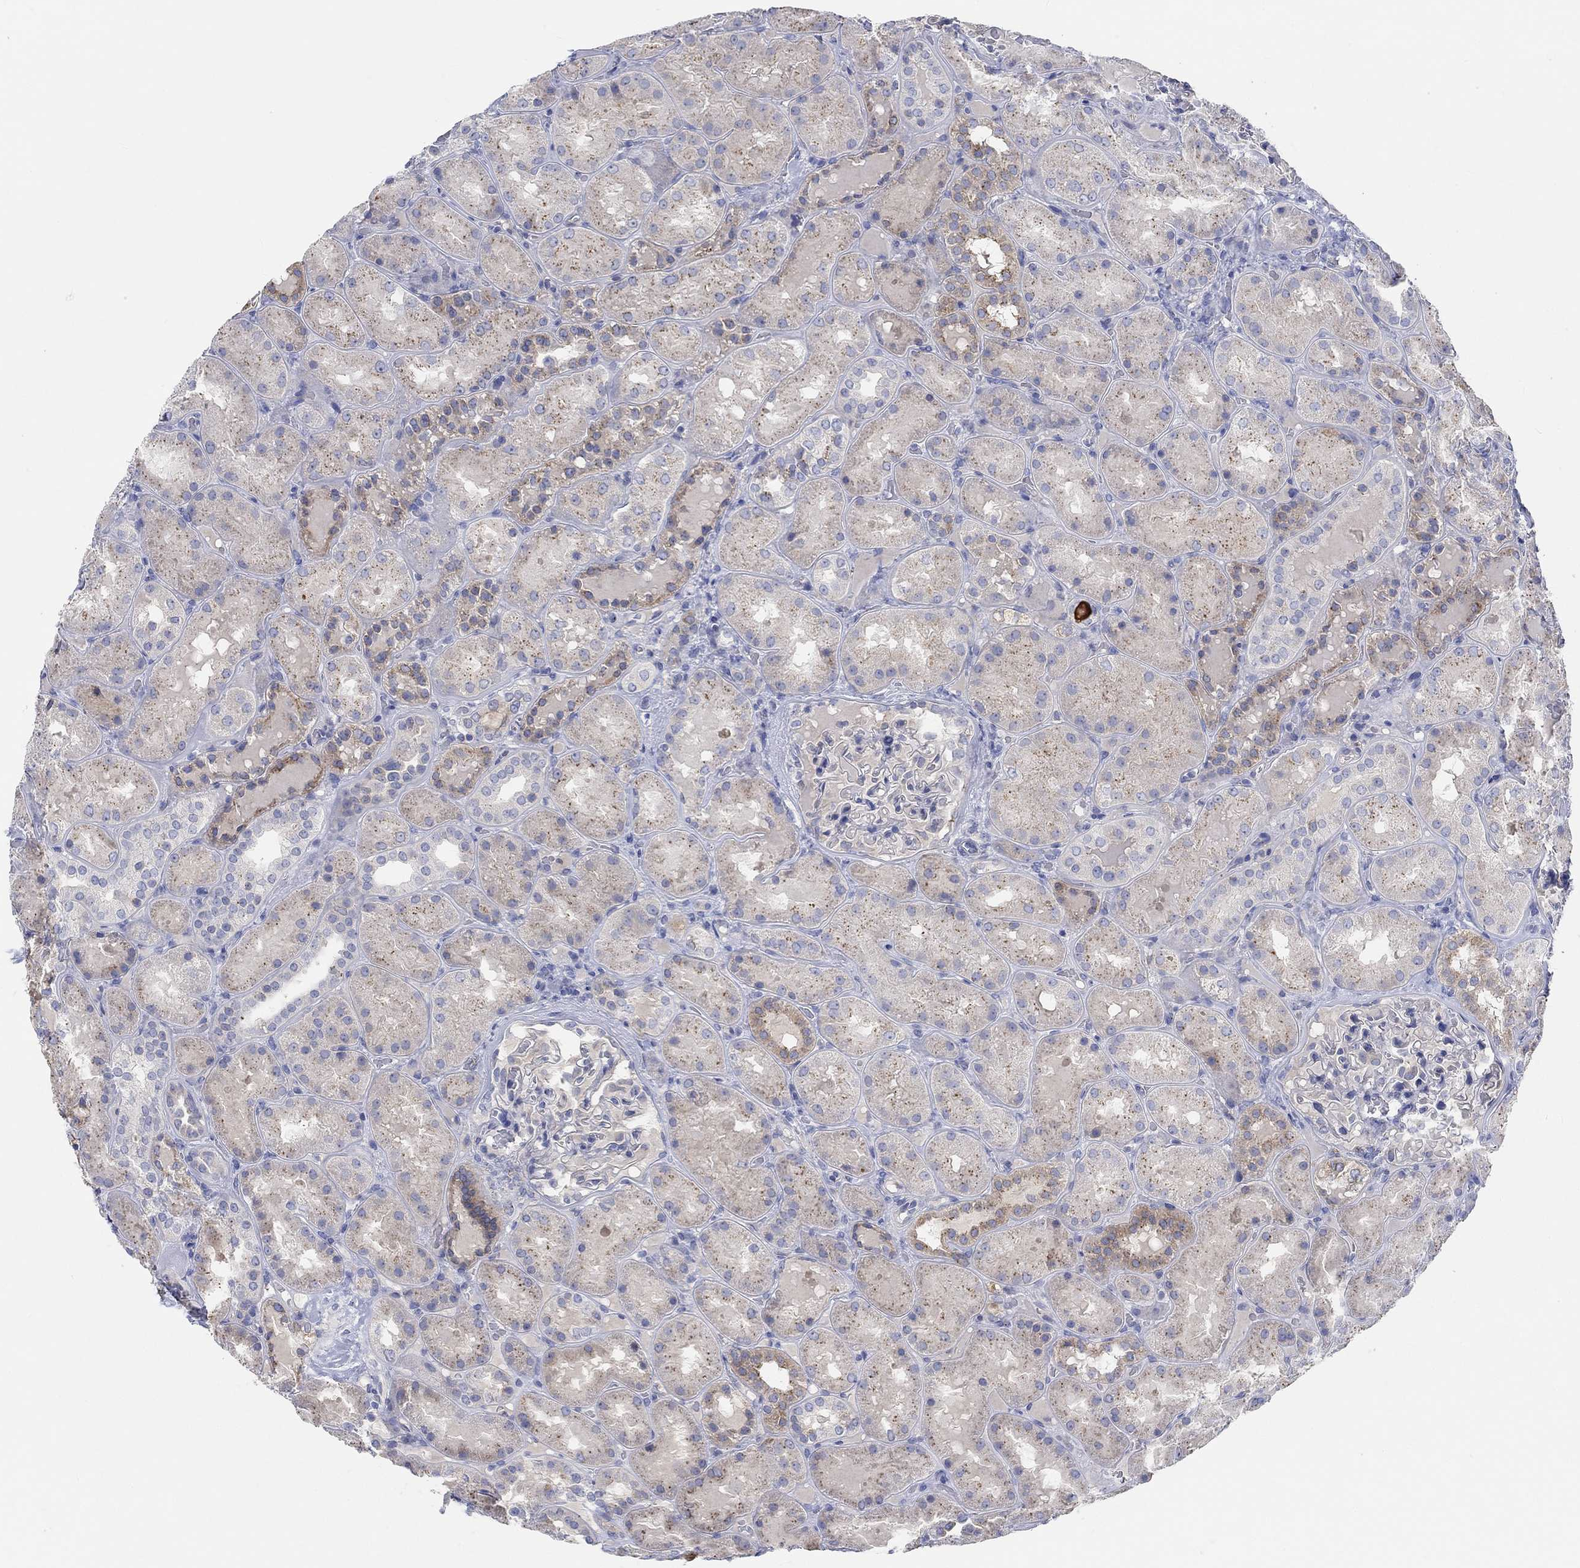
{"staining": {"intensity": "weak", "quantity": "<25%", "location": "cytoplasmic/membranous"}, "tissue": "kidney", "cell_type": "Cells in glomeruli", "image_type": "normal", "snomed": [{"axis": "morphology", "description": "Normal tissue, NOS"}, {"axis": "topography", "description": "Kidney"}], "caption": "Immunohistochemical staining of unremarkable human kidney reveals no significant positivity in cells in glomeruli.", "gene": "NAV3", "patient": {"sex": "male", "age": 73}}